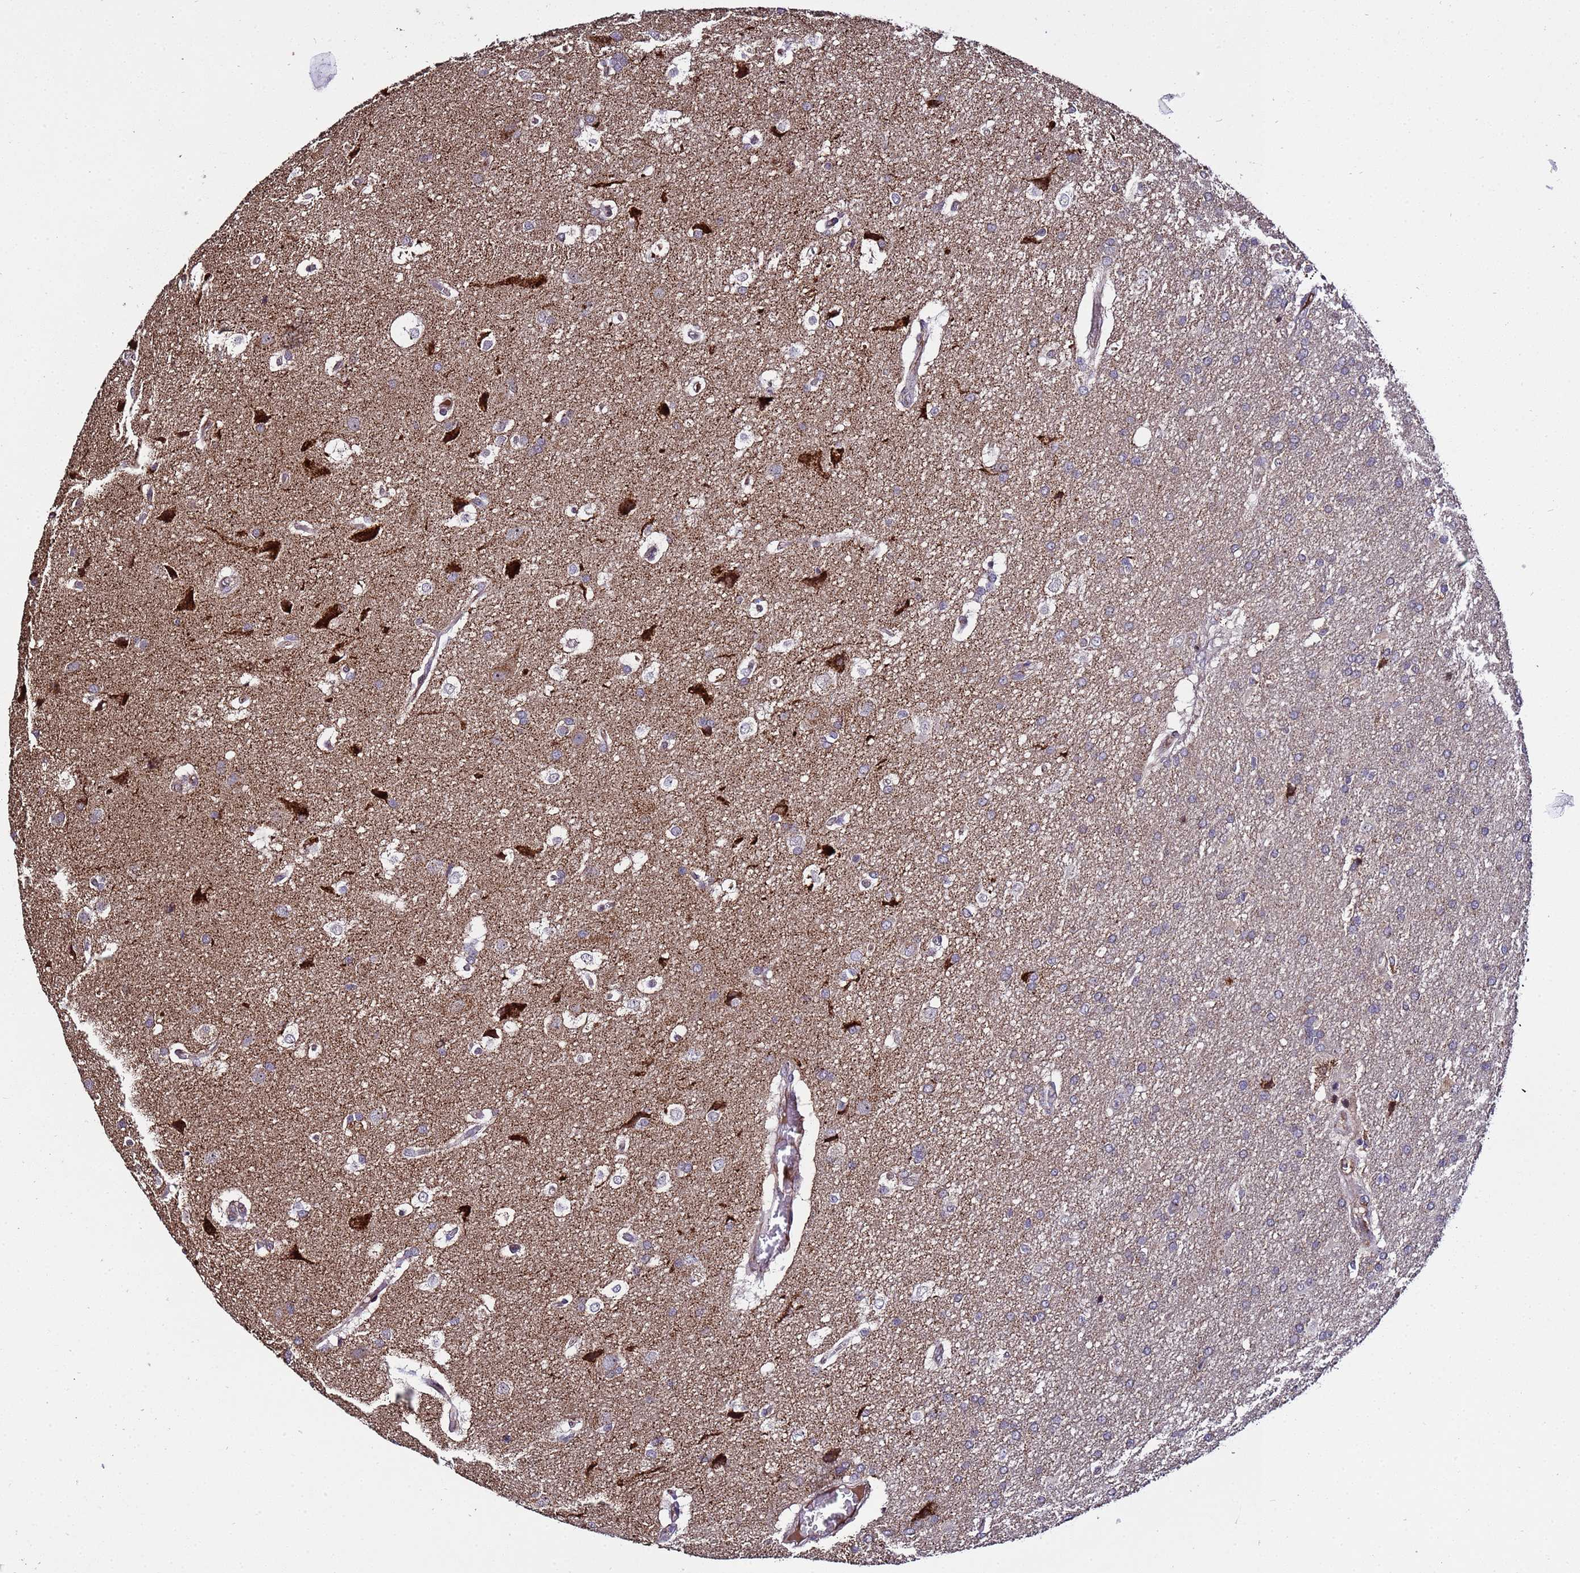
{"staining": {"intensity": "negative", "quantity": "none", "location": "none"}, "tissue": "glioma", "cell_type": "Tumor cells", "image_type": "cancer", "snomed": [{"axis": "morphology", "description": "Glioma, malignant, Low grade"}, {"axis": "topography", "description": "Brain"}], "caption": "Photomicrograph shows no protein positivity in tumor cells of glioma tissue.", "gene": "WNK4", "patient": {"sex": "male", "age": 66}}